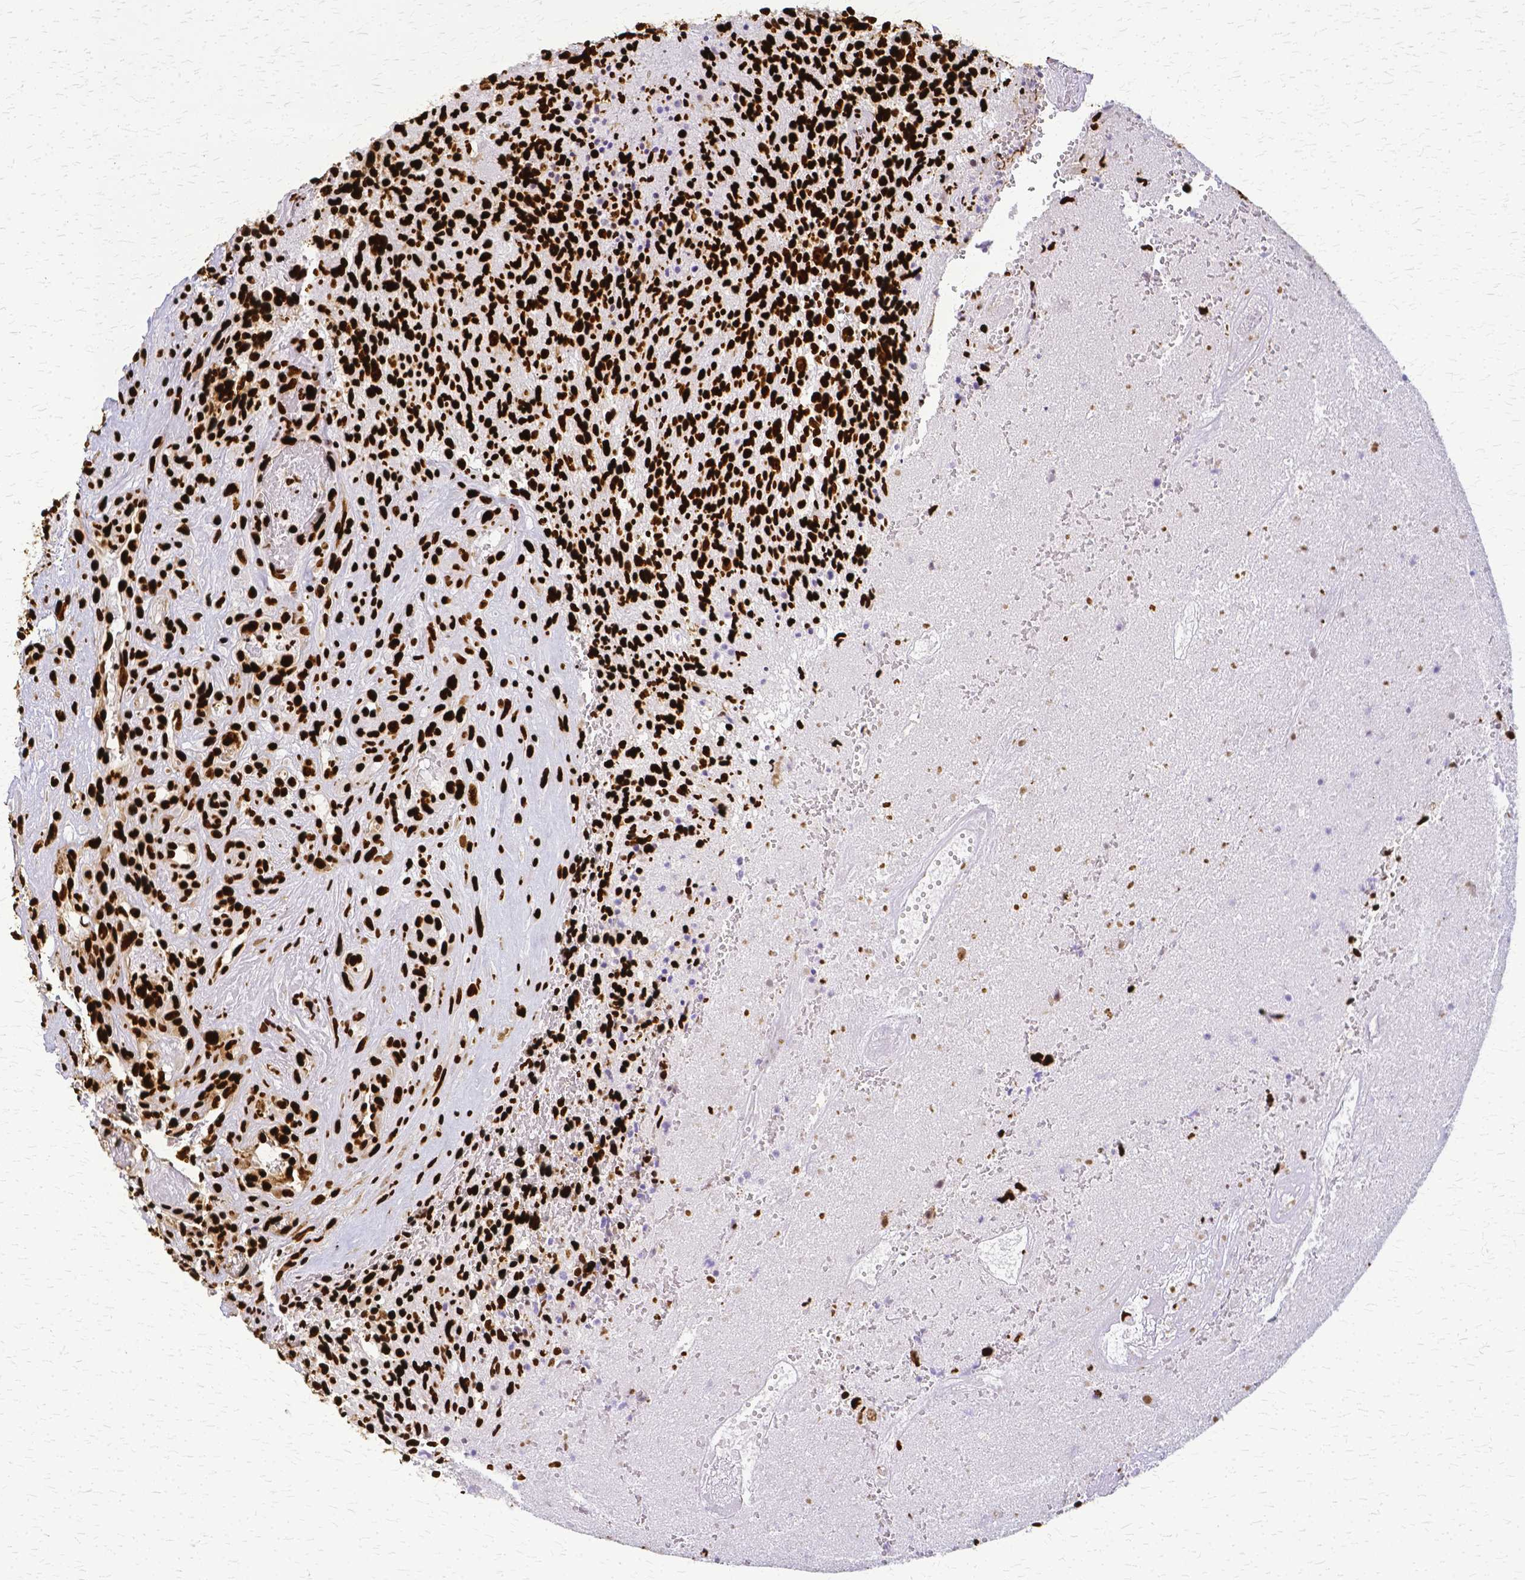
{"staining": {"intensity": "strong", "quantity": ">75%", "location": "nuclear"}, "tissue": "glioma", "cell_type": "Tumor cells", "image_type": "cancer", "snomed": [{"axis": "morphology", "description": "Glioma, malignant, High grade"}, {"axis": "topography", "description": "Brain"}], "caption": "The photomicrograph reveals staining of malignant glioma (high-grade), revealing strong nuclear protein staining (brown color) within tumor cells.", "gene": "SFPQ", "patient": {"sex": "male", "age": 36}}